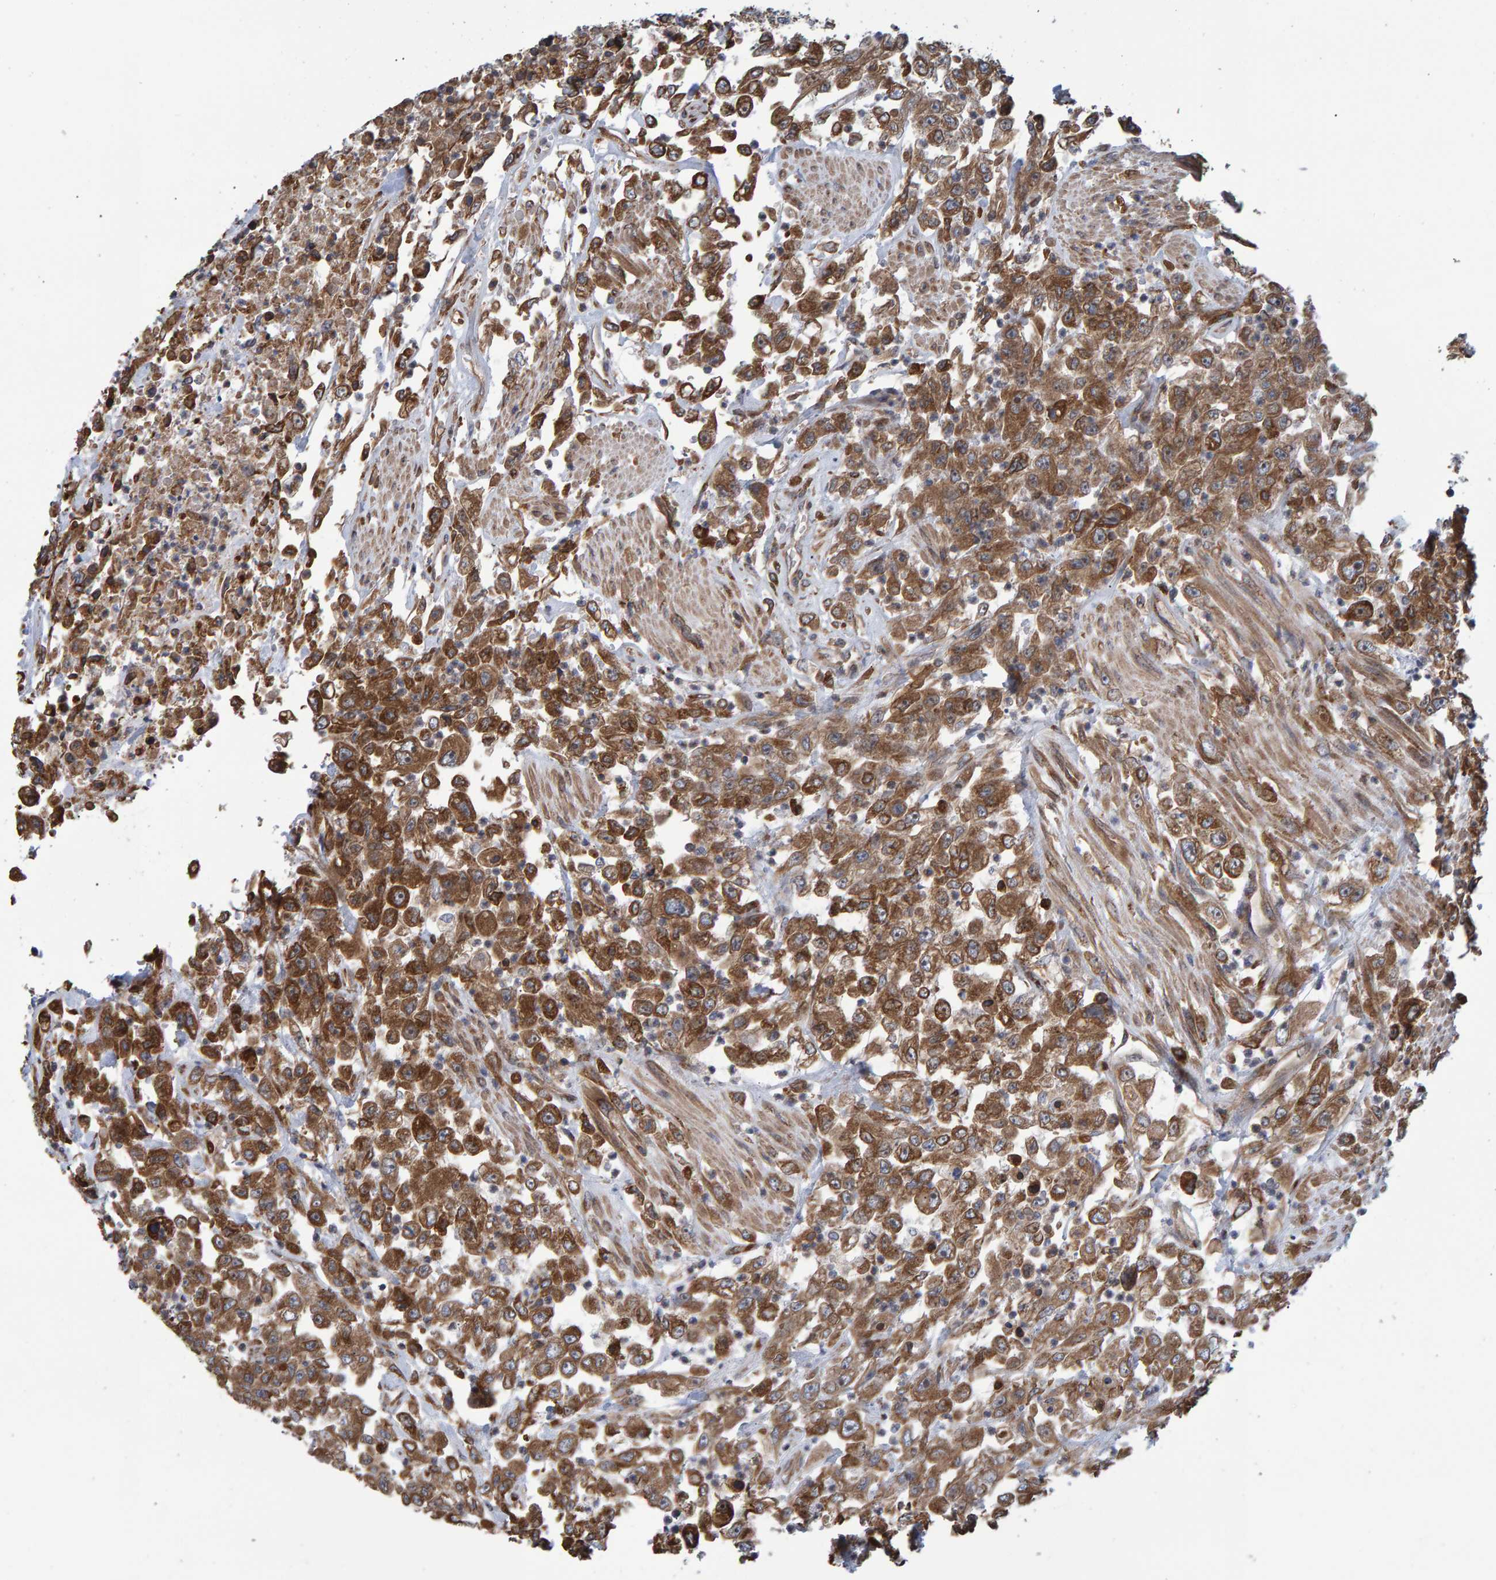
{"staining": {"intensity": "moderate", "quantity": ">75%", "location": "cytoplasmic/membranous"}, "tissue": "urothelial cancer", "cell_type": "Tumor cells", "image_type": "cancer", "snomed": [{"axis": "morphology", "description": "Urothelial carcinoma, High grade"}, {"axis": "topography", "description": "Urinary bladder"}], "caption": "High-grade urothelial carcinoma stained with DAB immunohistochemistry displays medium levels of moderate cytoplasmic/membranous expression in approximately >75% of tumor cells.", "gene": "FAM117A", "patient": {"sex": "male", "age": 46}}